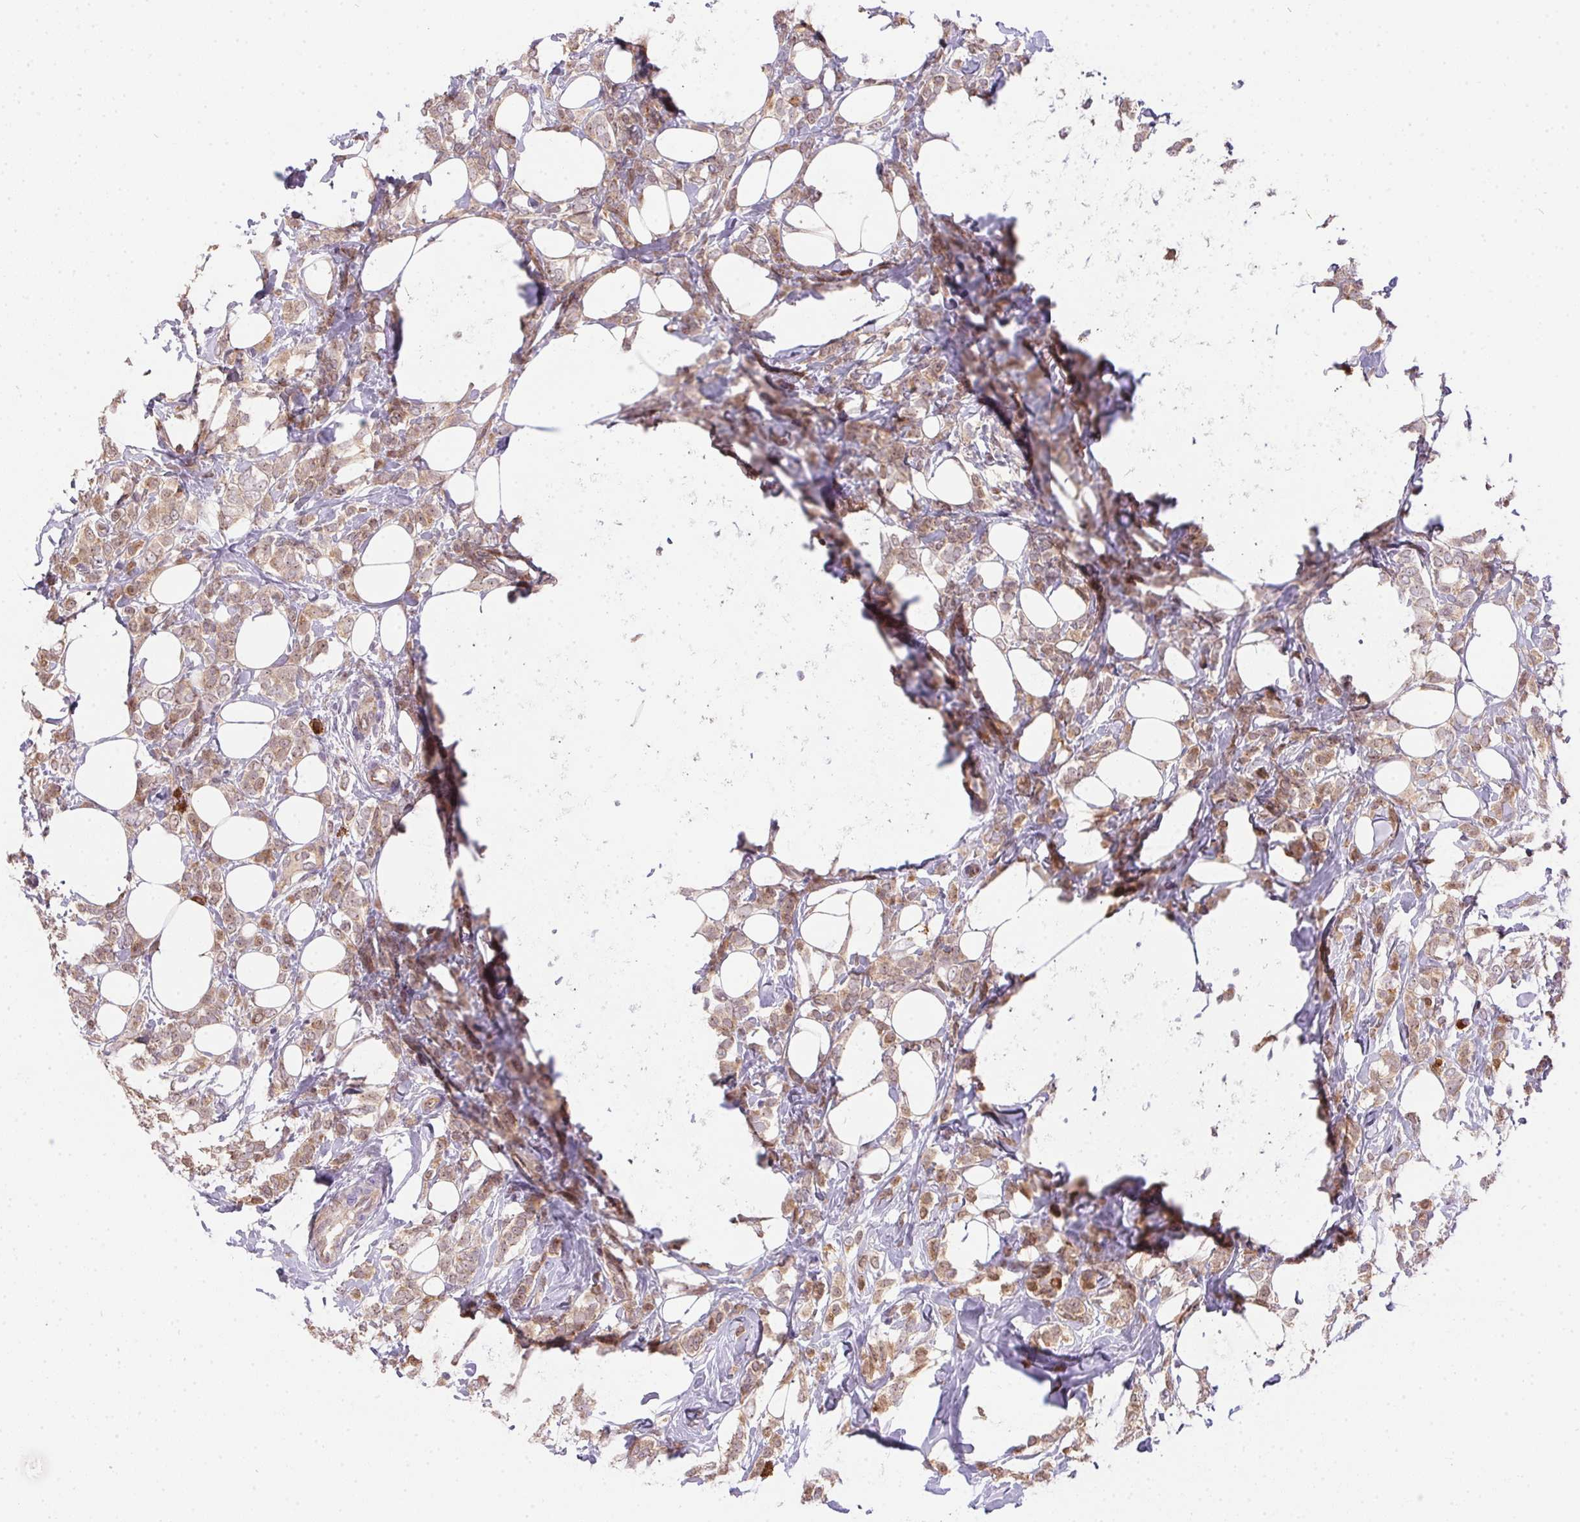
{"staining": {"intensity": "weak", "quantity": ">75%", "location": "cytoplasmic/membranous"}, "tissue": "breast cancer", "cell_type": "Tumor cells", "image_type": "cancer", "snomed": [{"axis": "morphology", "description": "Lobular carcinoma"}, {"axis": "topography", "description": "Breast"}], "caption": "Breast lobular carcinoma was stained to show a protein in brown. There is low levels of weak cytoplasmic/membranous positivity in about >75% of tumor cells.", "gene": "NUDT16", "patient": {"sex": "female", "age": 49}}